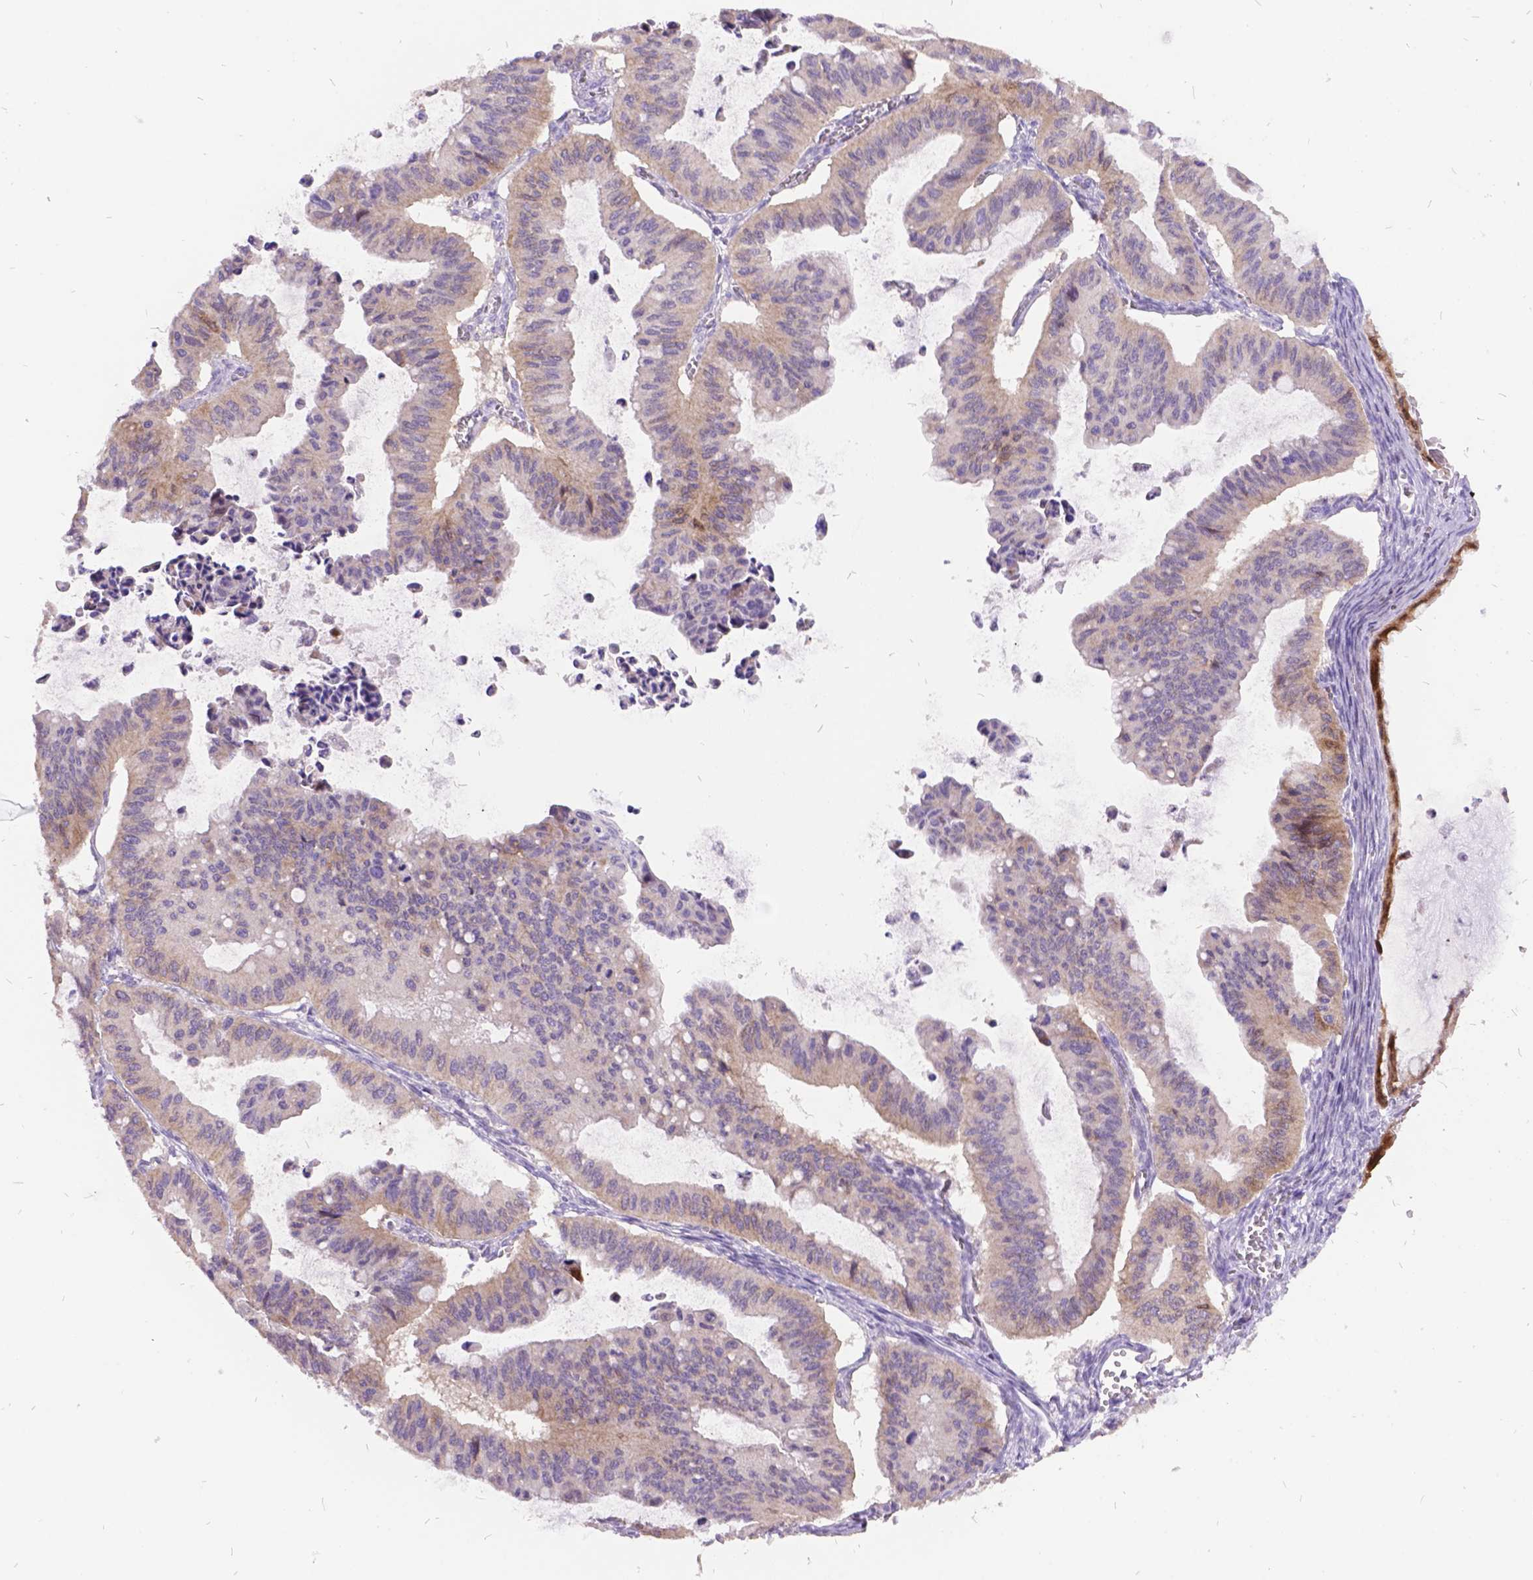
{"staining": {"intensity": "weak", "quantity": ">75%", "location": "cytoplasmic/membranous"}, "tissue": "ovarian cancer", "cell_type": "Tumor cells", "image_type": "cancer", "snomed": [{"axis": "morphology", "description": "Cystadenocarcinoma, mucinous, NOS"}, {"axis": "topography", "description": "Ovary"}], "caption": "The immunohistochemical stain labels weak cytoplasmic/membranous expression in tumor cells of mucinous cystadenocarcinoma (ovarian) tissue.", "gene": "ITGB6", "patient": {"sex": "female", "age": 72}}